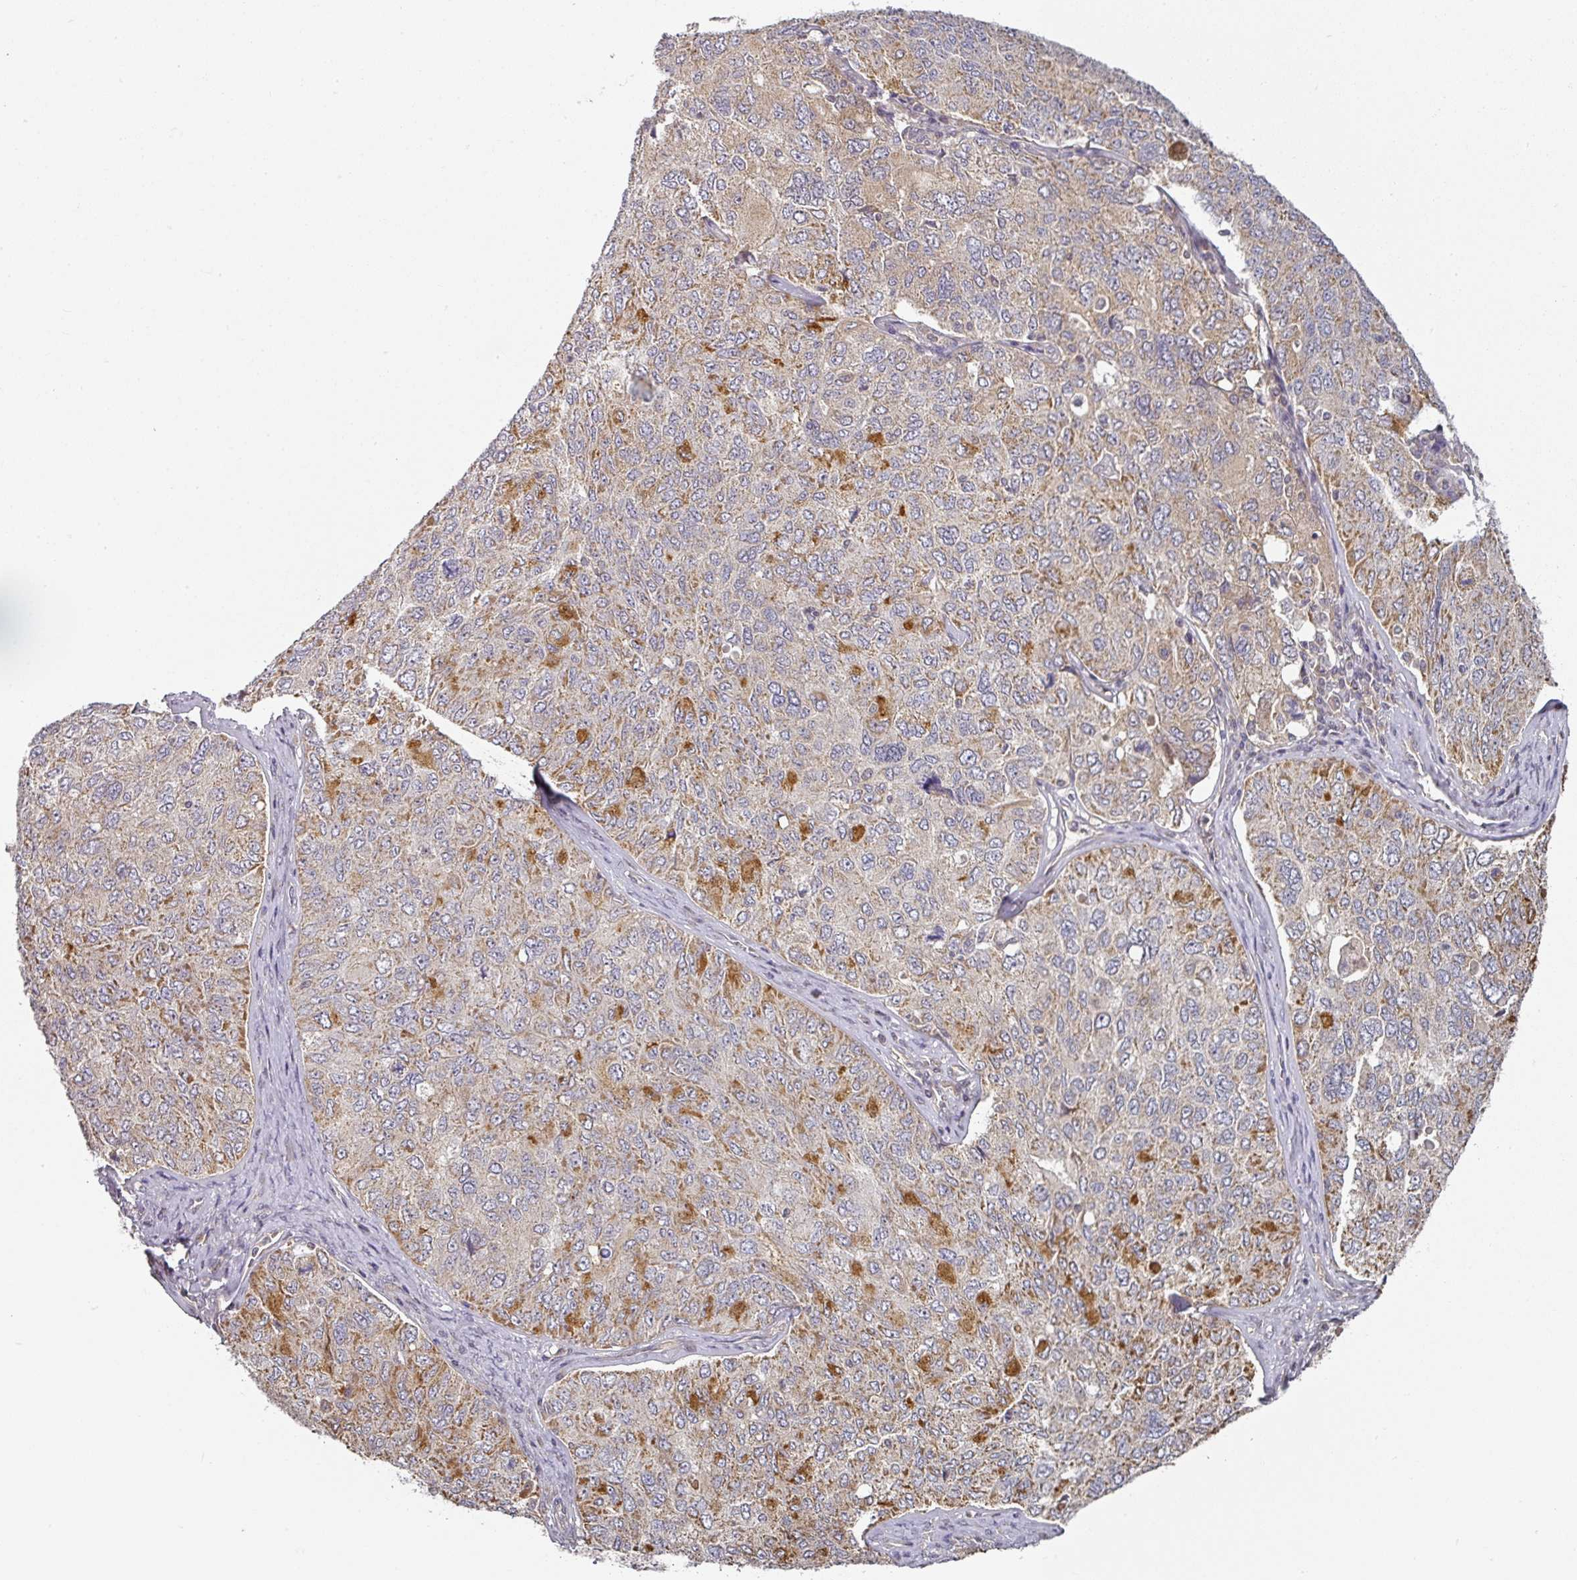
{"staining": {"intensity": "weak", "quantity": "25%-75%", "location": "cytoplasmic/membranous"}, "tissue": "ovarian cancer", "cell_type": "Tumor cells", "image_type": "cancer", "snomed": [{"axis": "morphology", "description": "Carcinoma, endometroid"}, {"axis": "topography", "description": "Ovary"}], "caption": "Immunohistochemistry (IHC) (DAB) staining of human ovarian endometroid carcinoma displays weak cytoplasmic/membranous protein positivity in about 25%-75% of tumor cells.", "gene": "MAP2K2", "patient": {"sex": "female", "age": 62}}